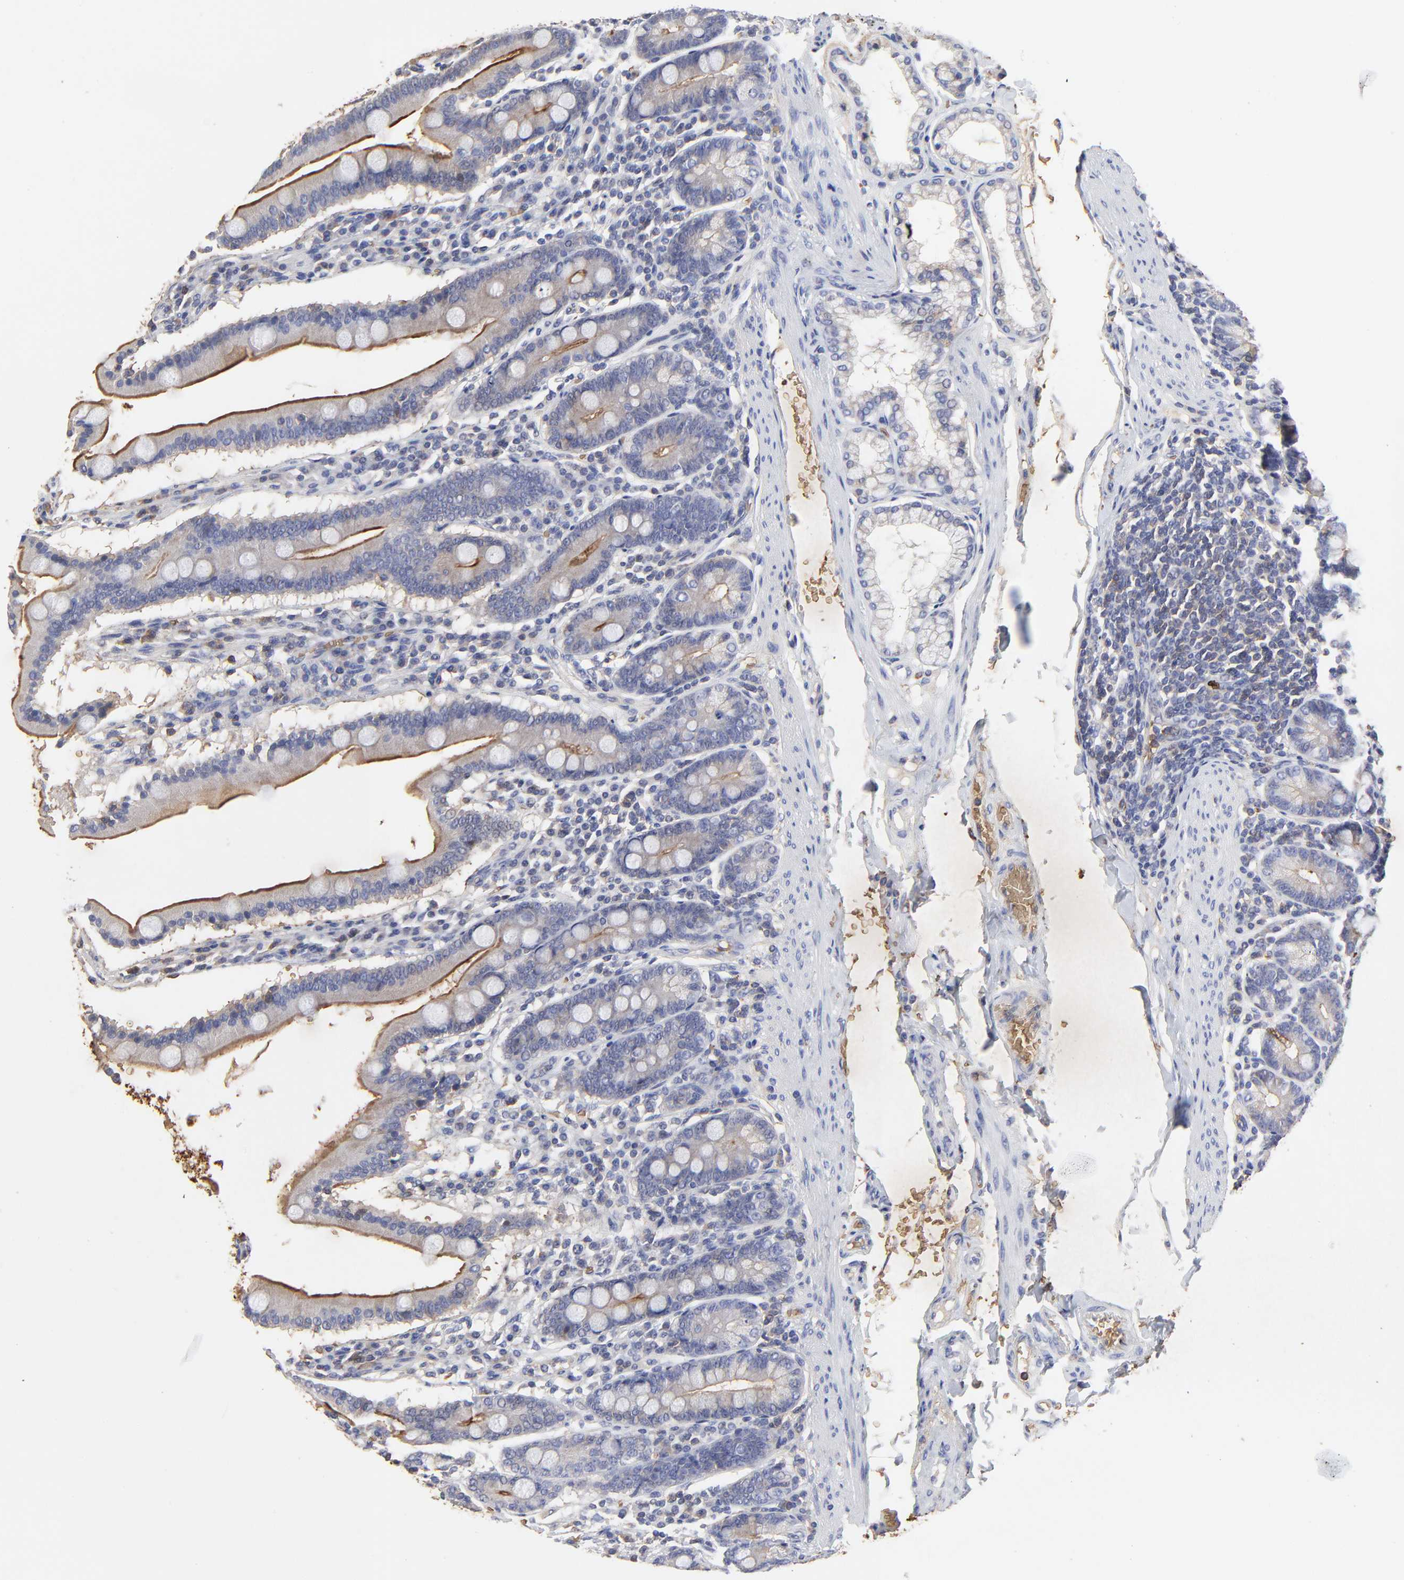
{"staining": {"intensity": "moderate", "quantity": ">75%", "location": "cytoplasmic/membranous"}, "tissue": "duodenum", "cell_type": "Glandular cells", "image_type": "normal", "snomed": [{"axis": "morphology", "description": "Normal tissue, NOS"}, {"axis": "topography", "description": "Duodenum"}], "caption": "Benign duodenum displays moderate cytoplasmic/membranous expression in approximately >75% of glandular cells, visualized by immunohistochemistry. The protein of interest is shown in brown color, while the nuclei are stained blue.", "gene": "PAG1", "patient": {"sex": "male", "age": 50}}